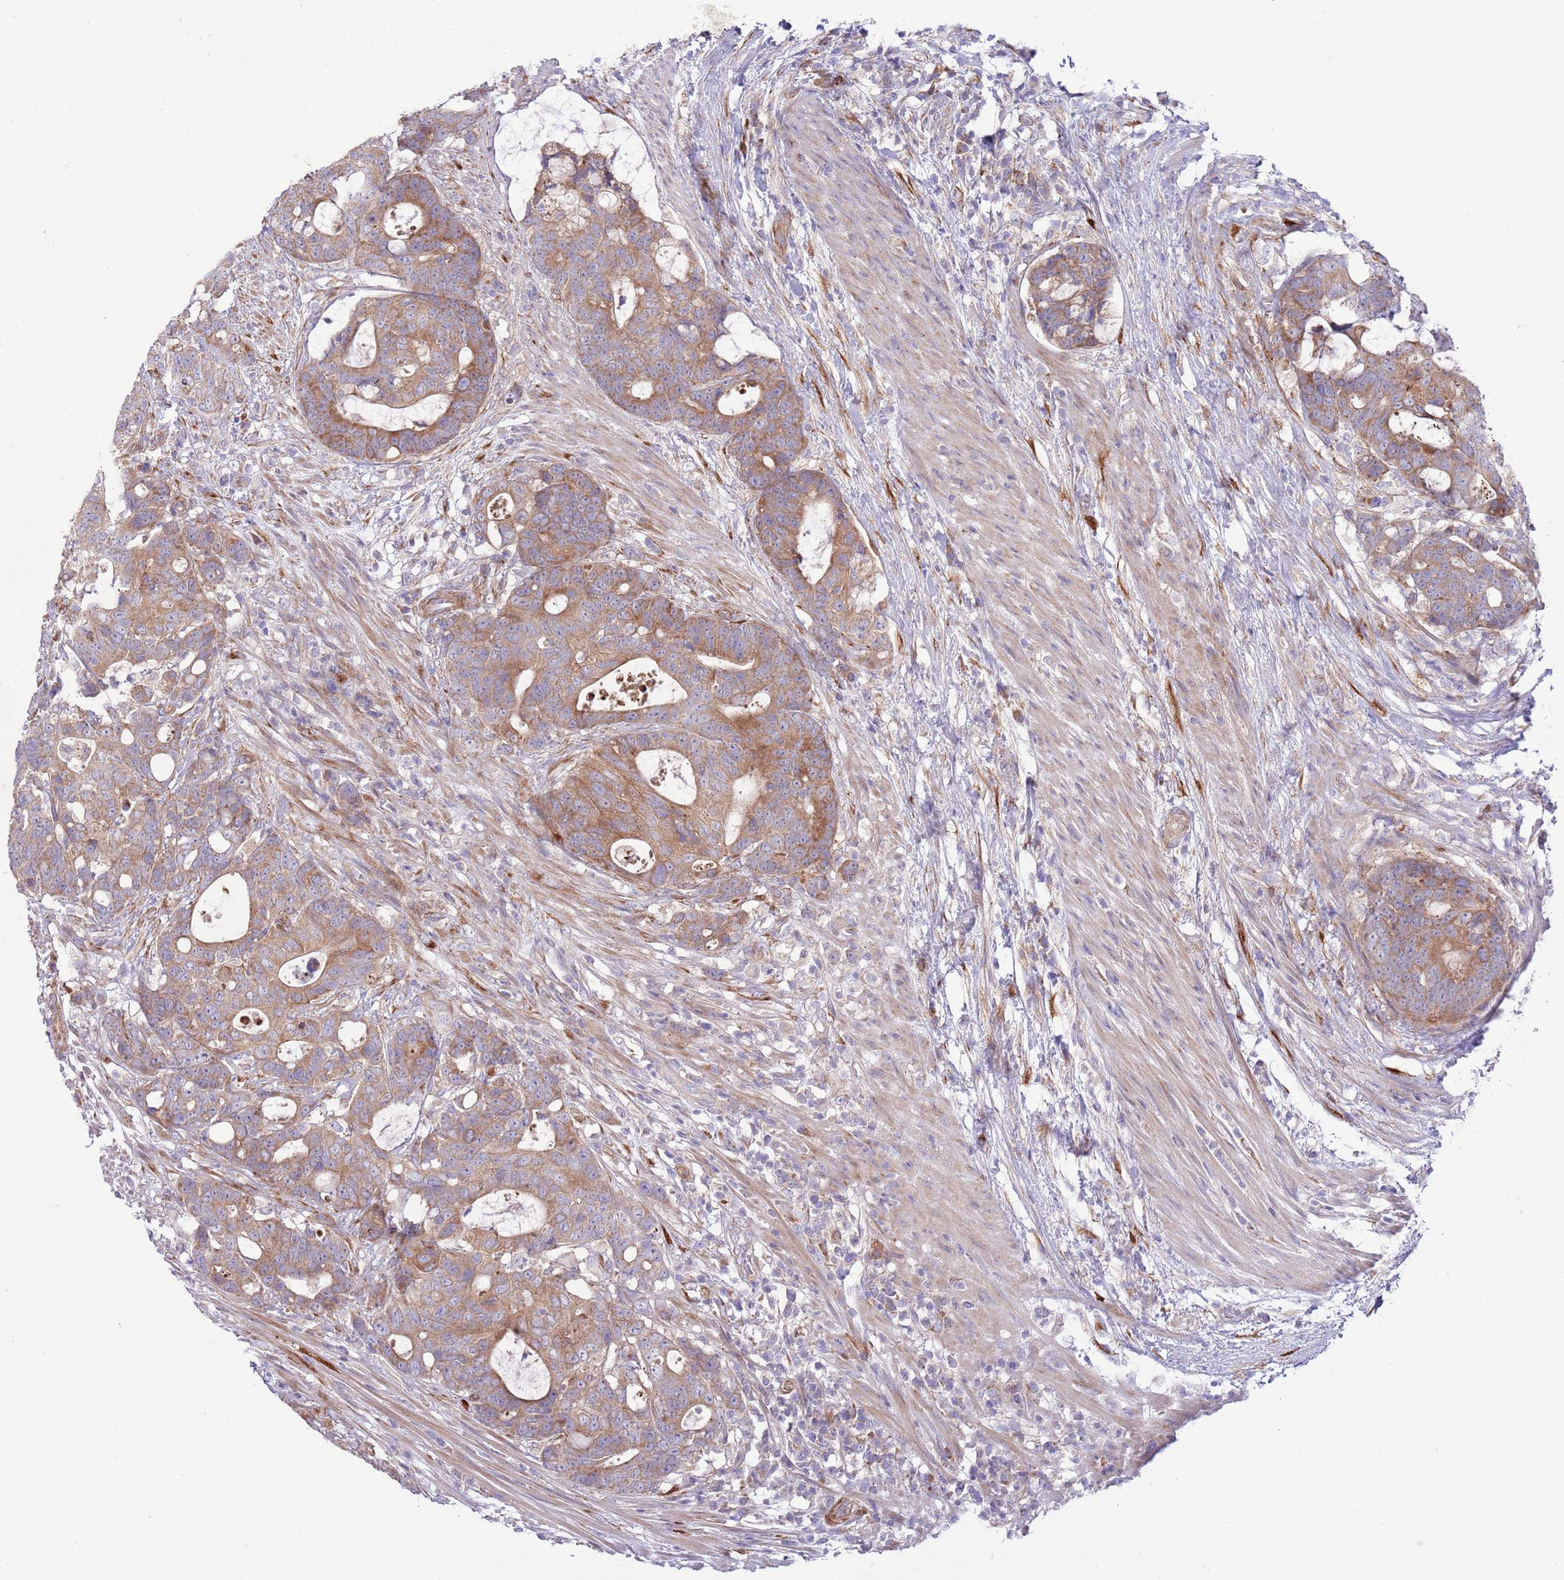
{"staining": {"intensity": "moderate", "quantity": ">75%", "location": "cytoplasmic/membranous"}, "tissue": "colorectal cancer", "cell_type": "Tumor cells", "image_type": "cancer", "snomed": [{"axis": "morphology", "description": "Adenocarcinoma, NOS"}, {"axis": "topography", "description": "Colon"}], "caption": "Colorectal cancer (adenocarcinoma) stained for a protein (brown) shows moderate cytoplasmic/membranous positive positivity in approximately >75% of tumor cells.", "gene": "TOMM5", "patient": {"sex": "female", "age": 82}}